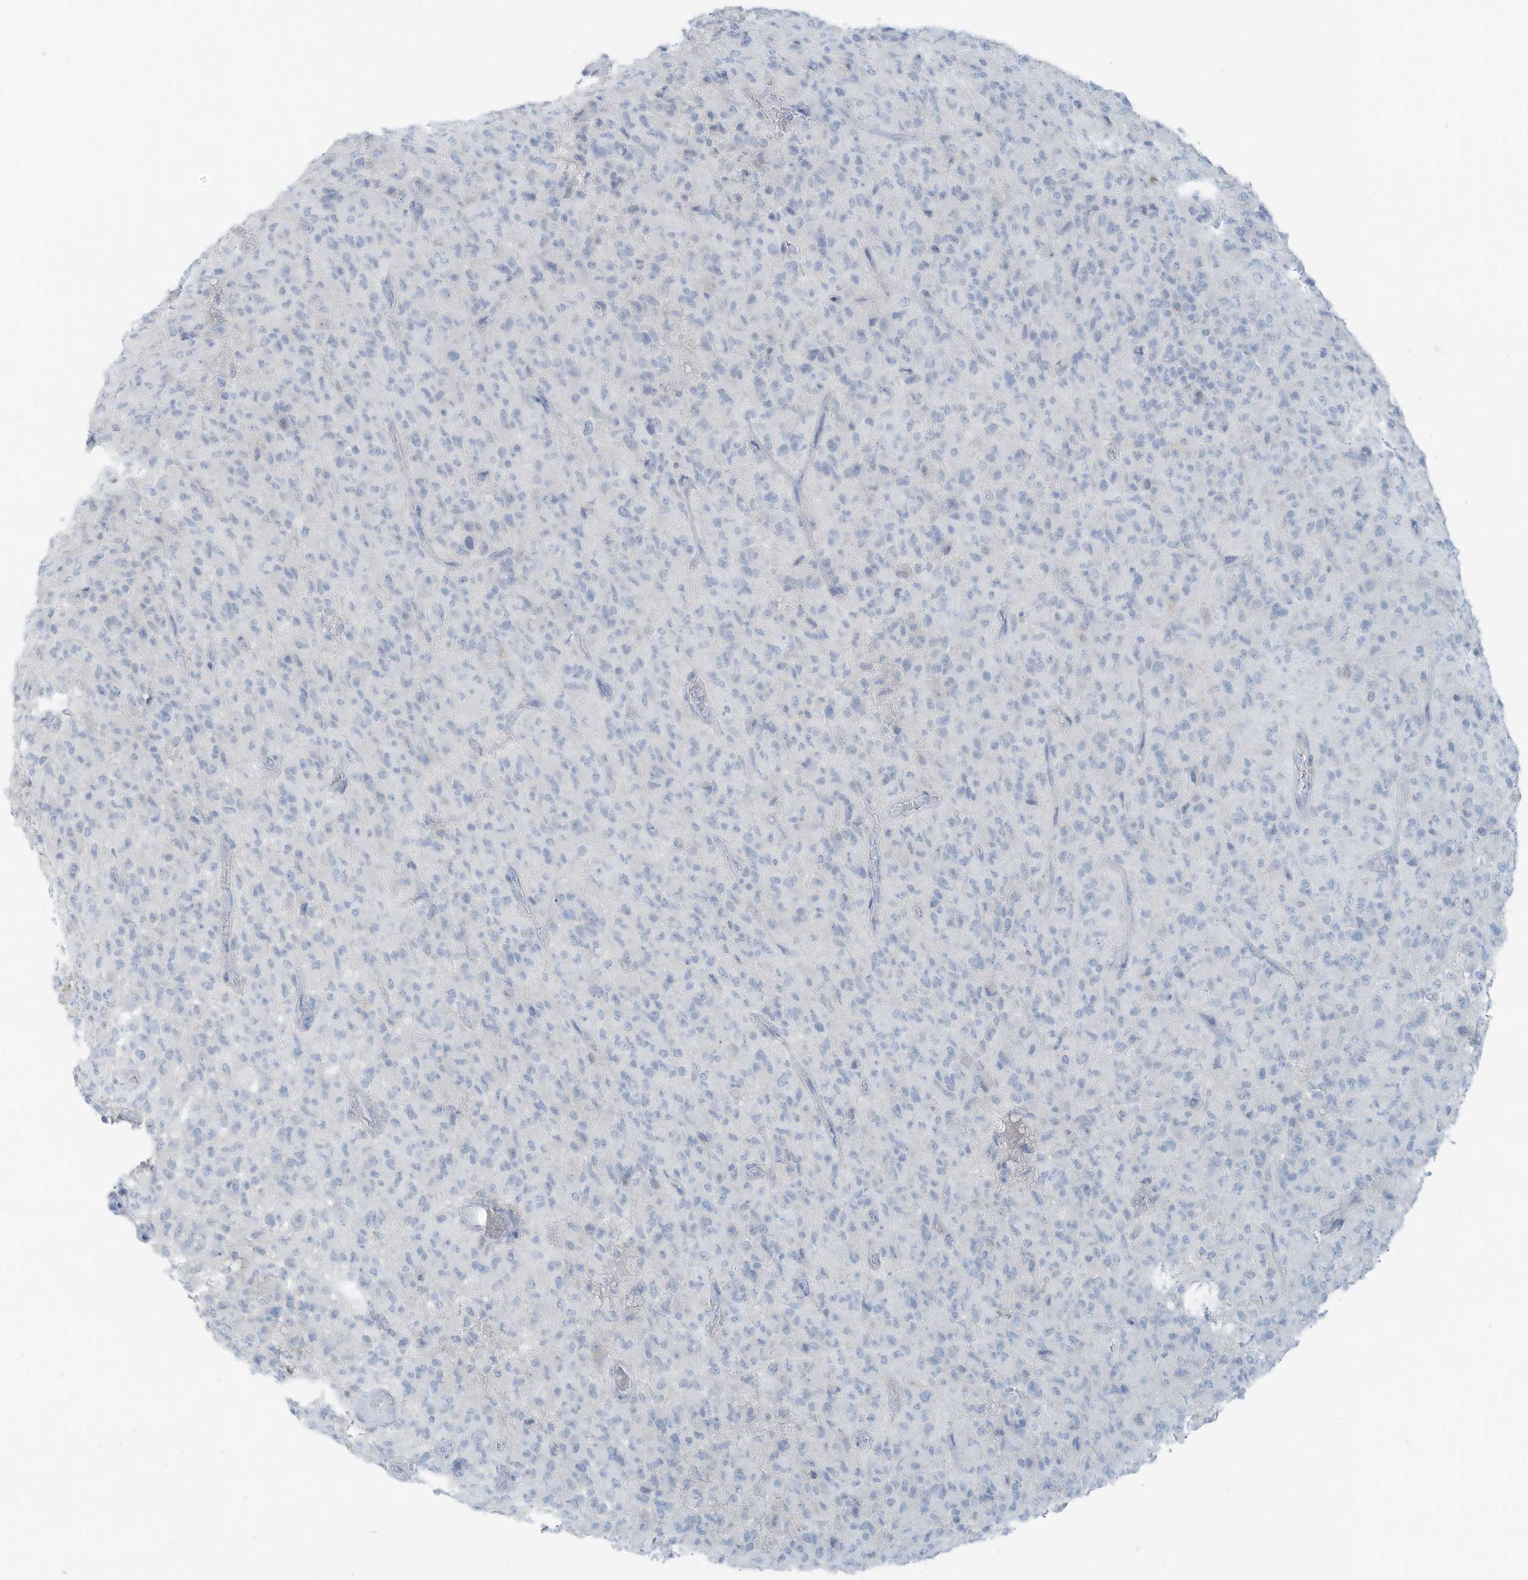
{"staining": {"intensity": "negative", "quantity": "none", "location": "none"}, "tissue": "glioma", "cell_type": "Tumor cells", "image_type": "cancer", "snomed": [{"axis": "morphology", "description": "Glioma, malignant, High grade"}, {"axis": "topography", "description": "Brain"}], "caption": "Immunohistochemical staining of human malignant glioma (high-grade) exhibits no significant positivity in tumor cells.", "gene": "SLC25A43", "patient": {"sex": "female", "age": 57}}